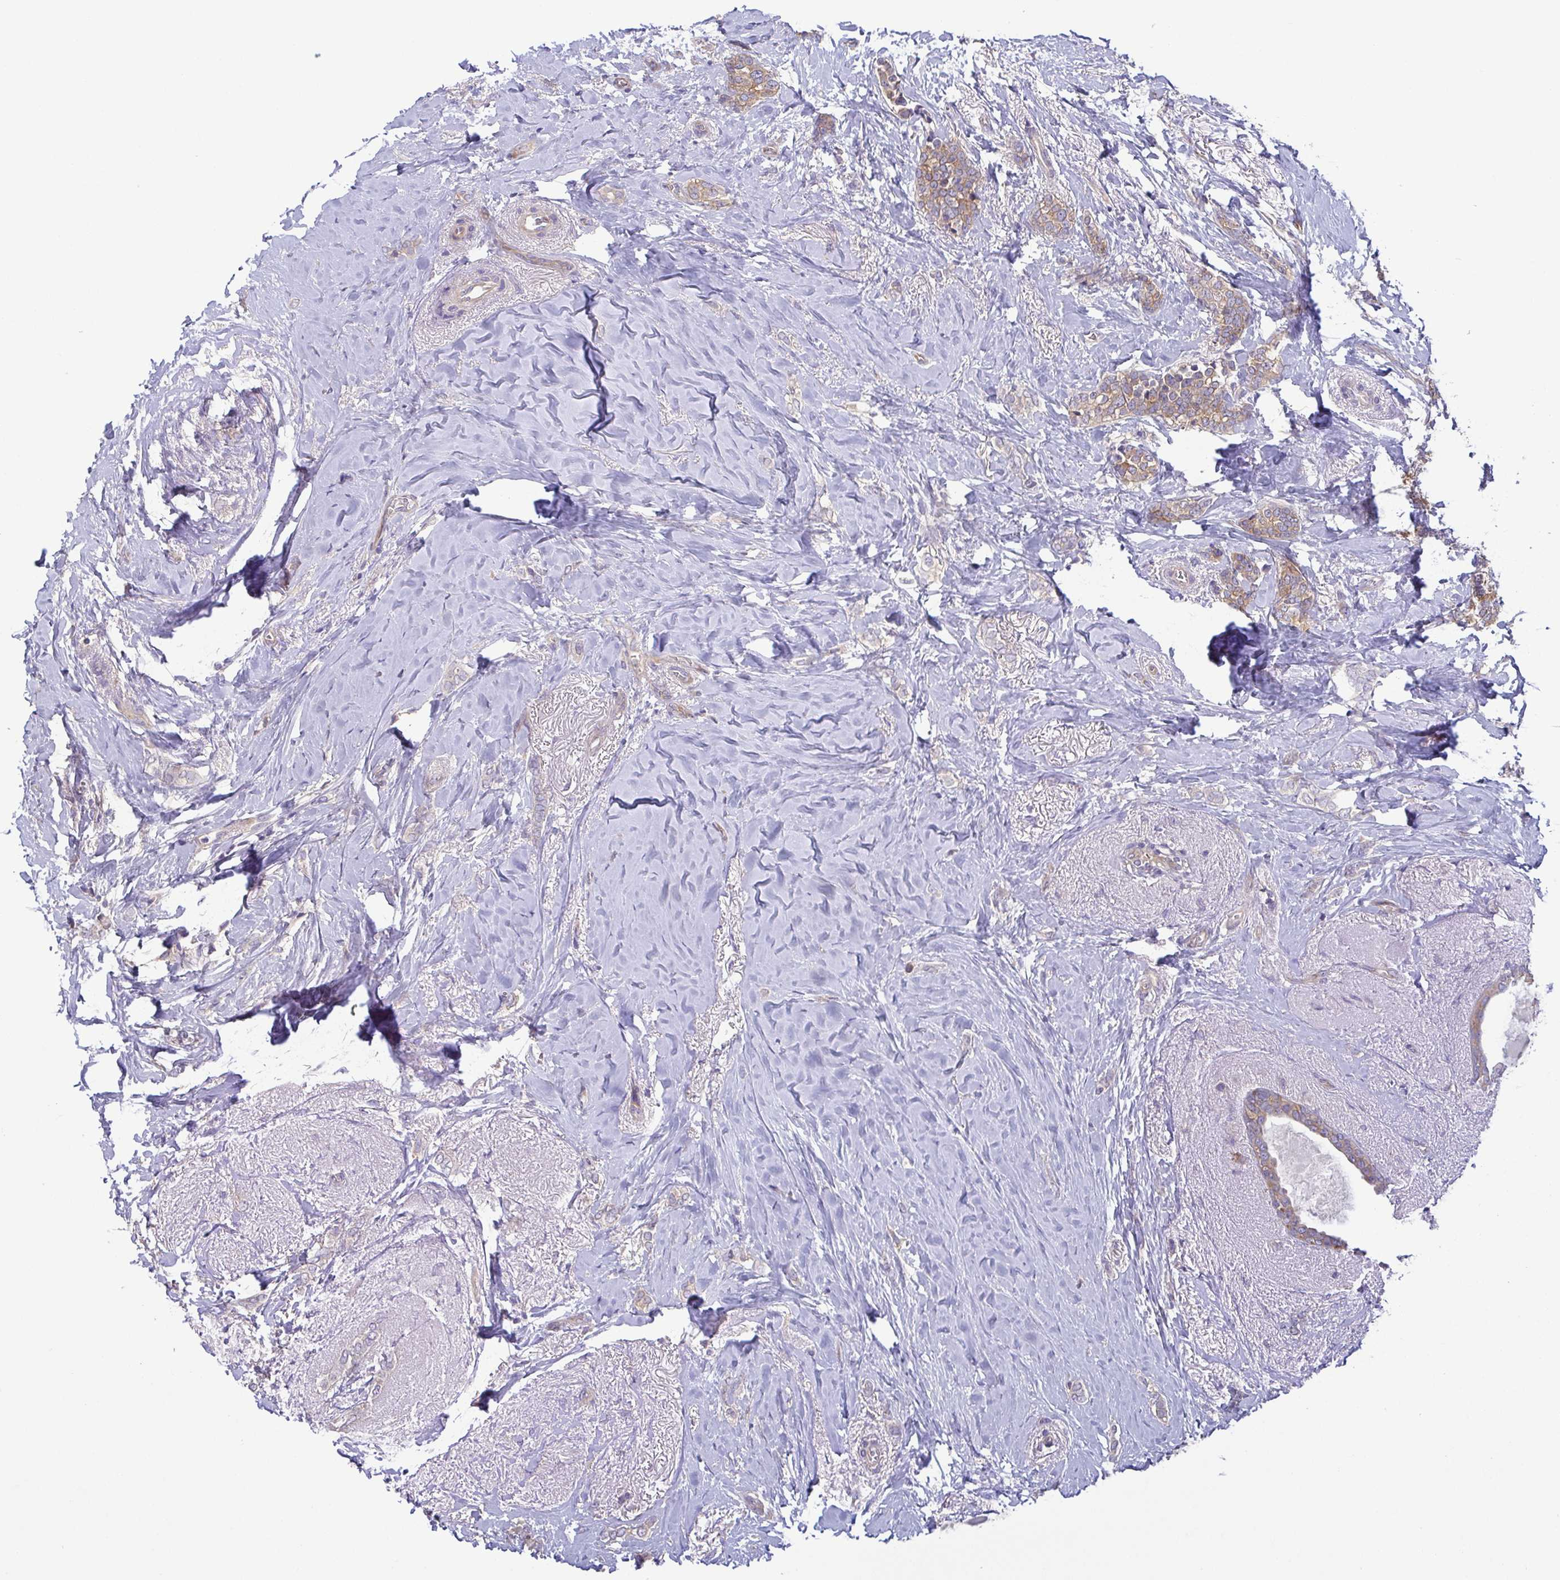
{"staining": {"intensity": "moderate", "quantity": ">75%", "location": "cytoplasmic/membranous"}, "tissue": "breast cancer", "cell_type": "Tumor cells", "image_type": "cancer", "snomed": [{"axis": "morphology", "description": "Normal tissue, NOS"}, {"axis": "morphology", "description": "Duct carcinoma"}, {"axis": "topography", "description": "Breast"}], "caption": "There is medium levels of moderate cytoplasmic/membranous expression in tumor cells of breast cancer (invasive ductal carcinoma), as demonstrated by immunohistochemical staining (brown color).", "gene": "LMF2", "patient": {"sex": "female", "age": 77}}